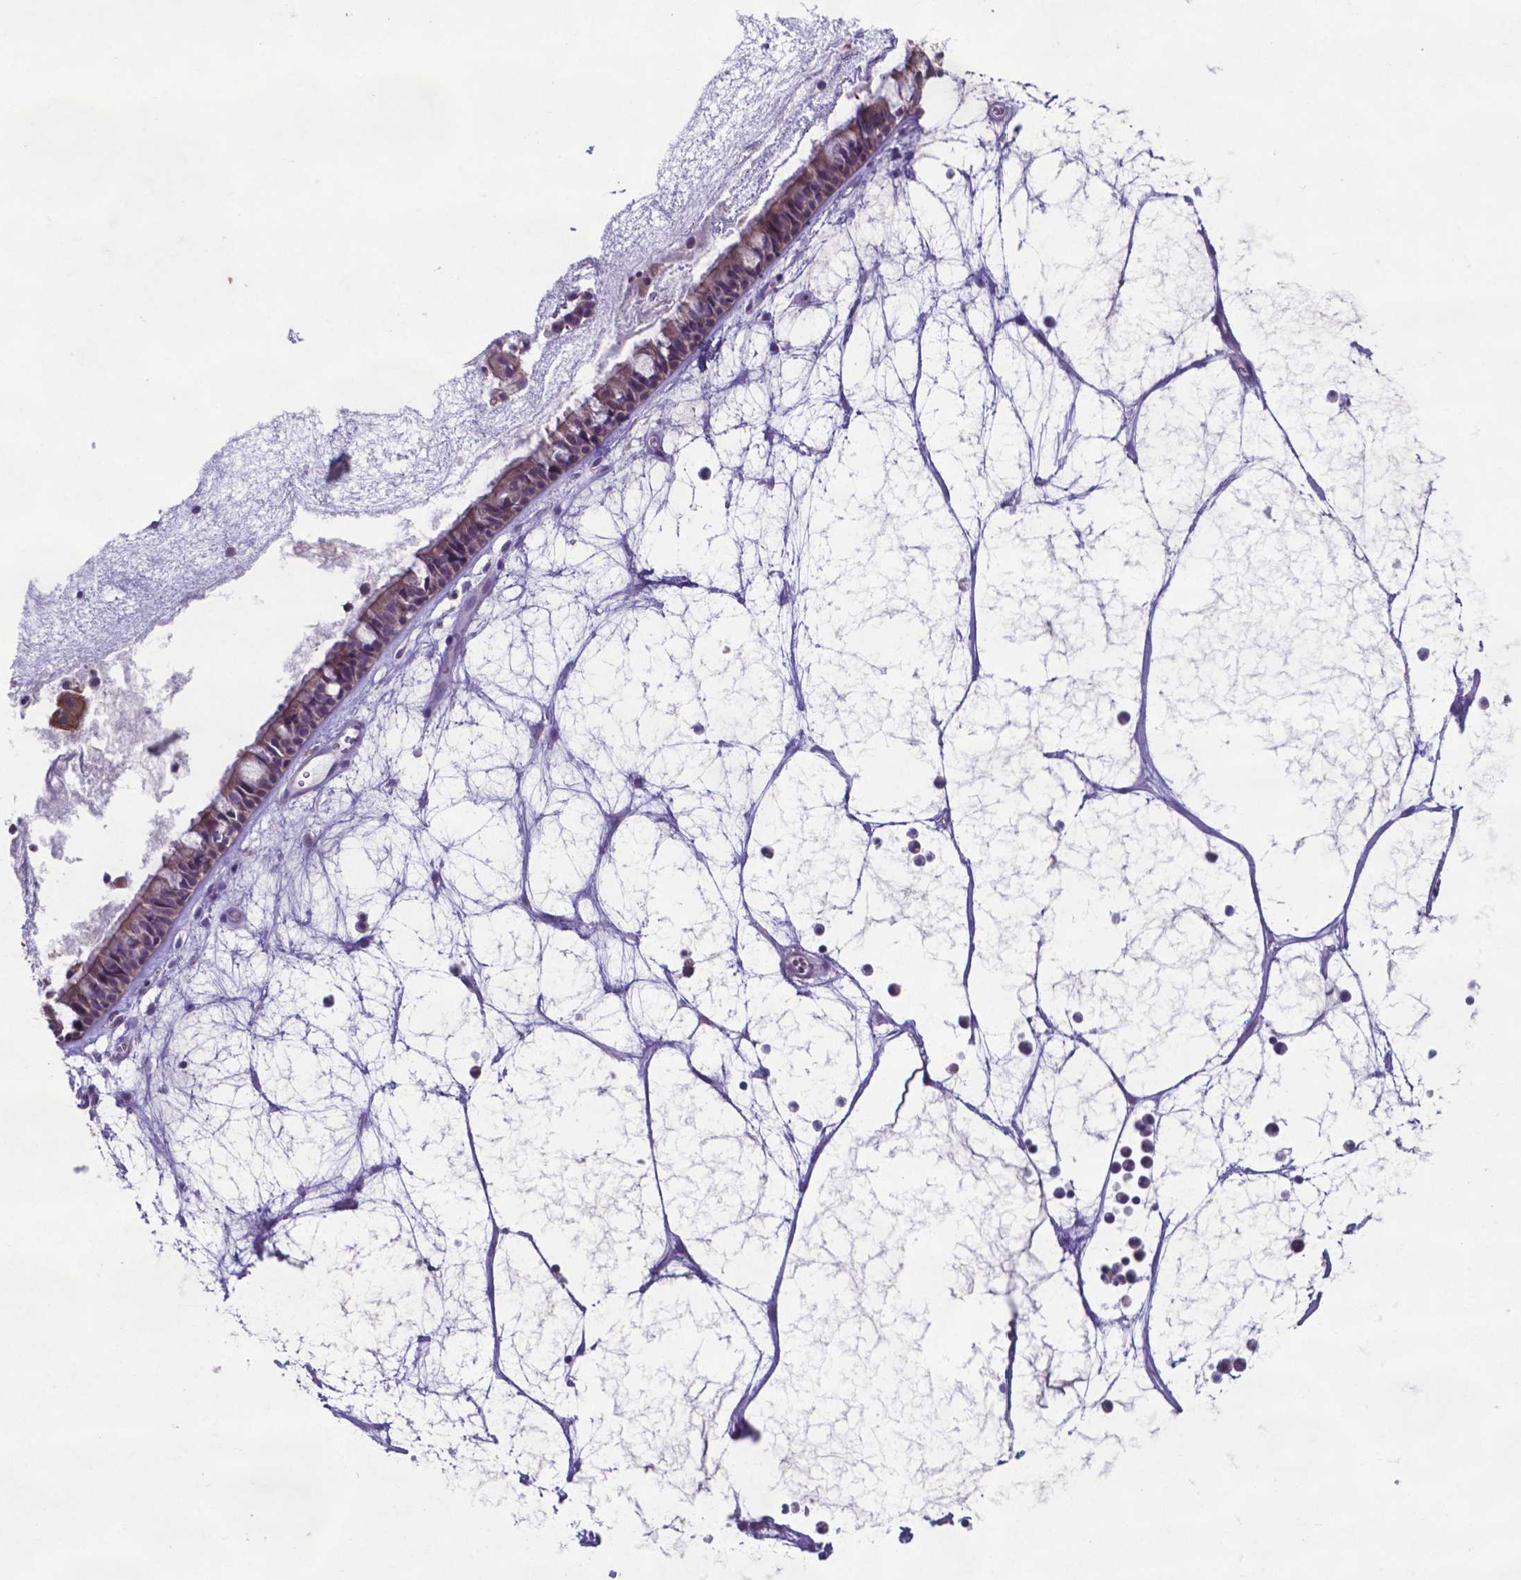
{"staining": {"intensity": "moderate", "quantity": ">75%", "location": "cytoplasmic/membranous"}, "tissue": "nasopharynx", "cell_type": "Respiratory epithelial cells", "image_type": "normal", "snomed": [{"axis": "morphology", "description": "Normal tissue, NOS"}, {"axis": "topography", "description": "Nasopharynx"}], "caption": "Brown immunohistochemical staining in unremarkable nasopharynx displays moderate cytoplasmic/membranous staining in approximately >75% of respiratory epithelial cells.", "gene": "TYRO3", "patient": {"sex": "male", "age": 31}}